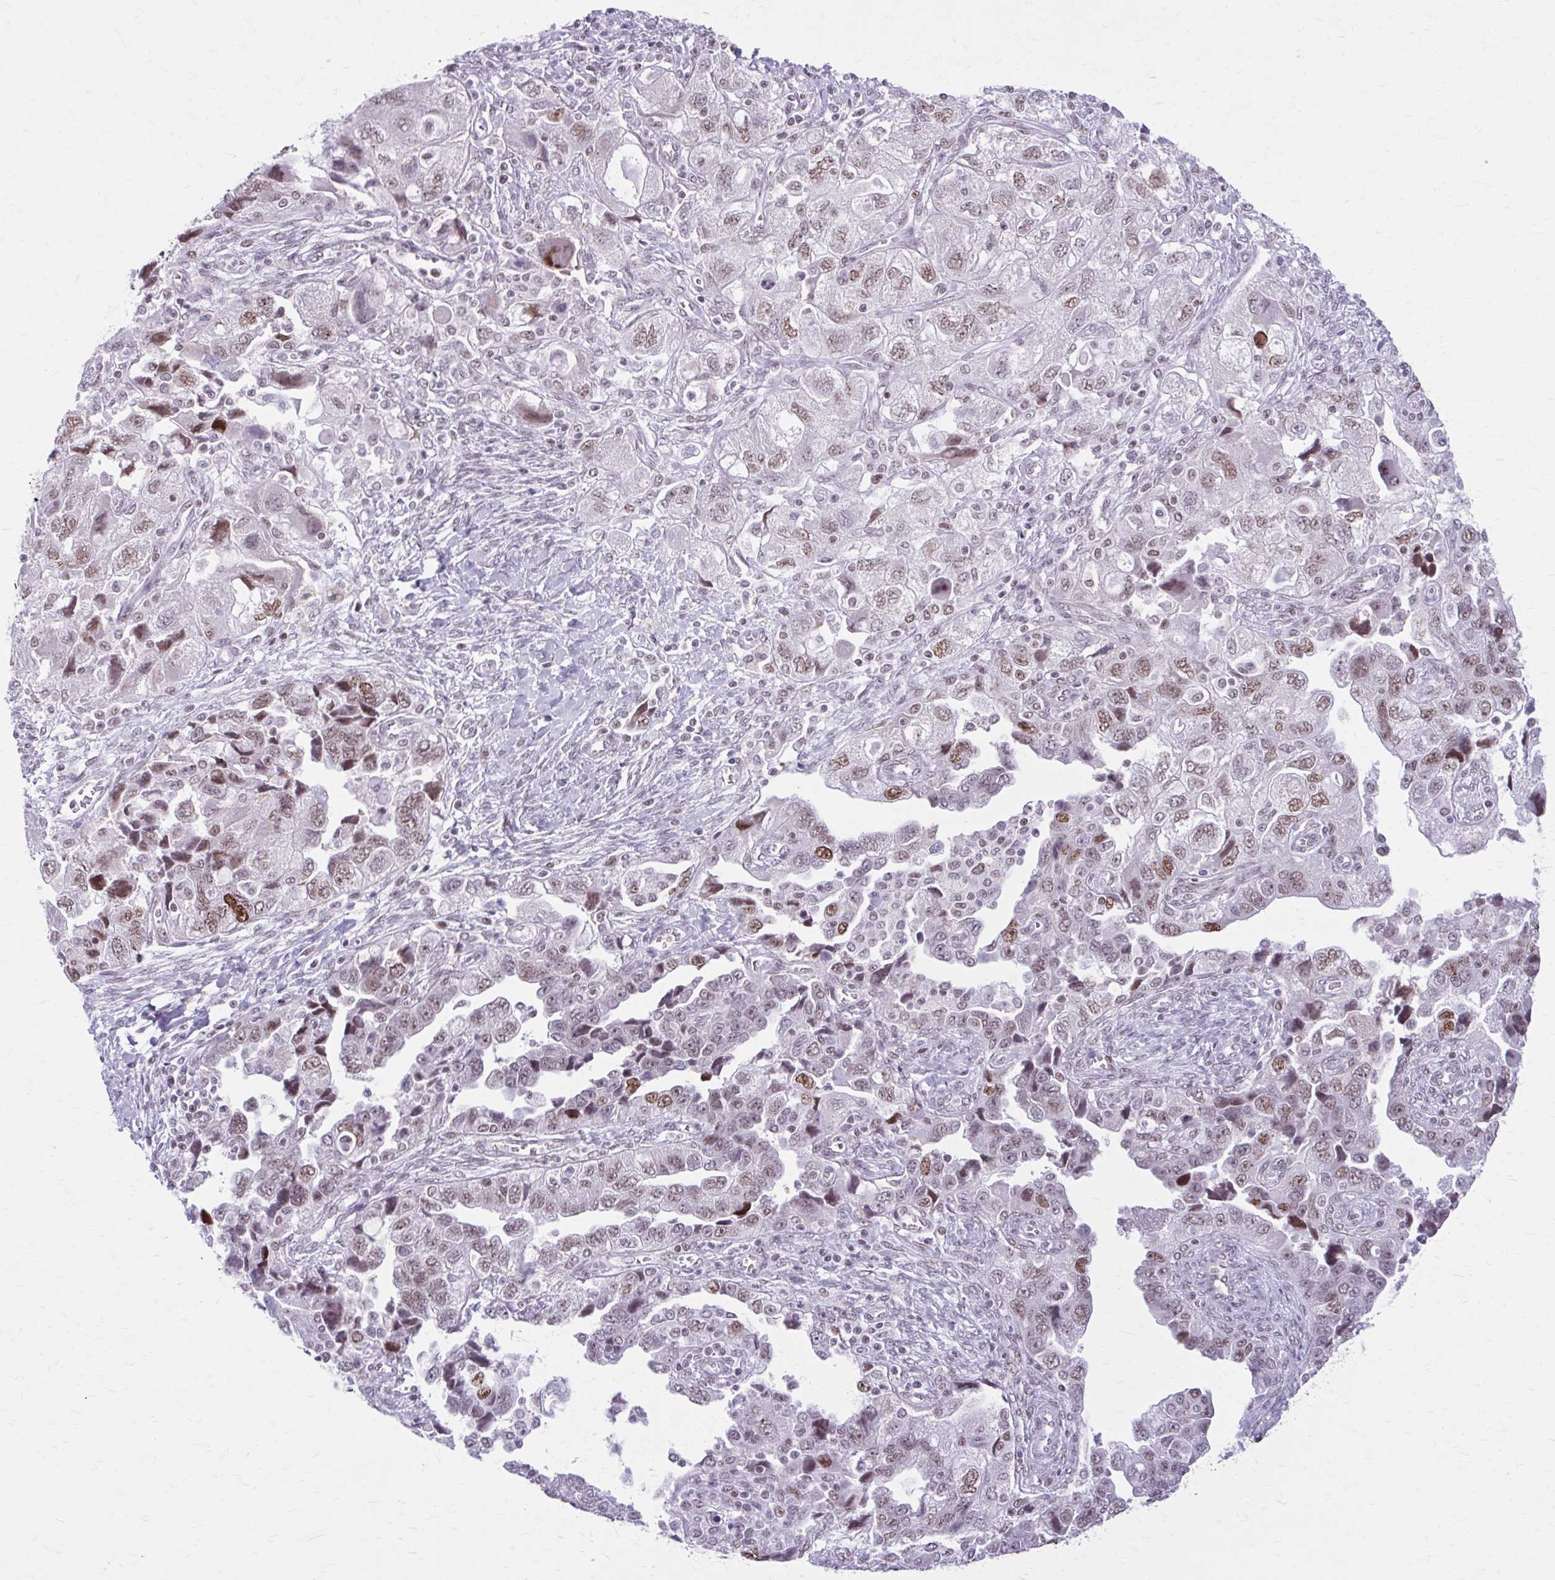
{"staining": {"intensity": "moderate", "quantity": ">75%", "location": "nuclear"}, "tissue": "ovarian cancer", "cell_type": "Tumor cells", "image_type": "cancer", "snomed": [{"axis": "morphology", "description": "Carcinoma, NOS"}, {"axis": "morphology", "description": "Cystadenocarcinoma, serous, NOS"}, {"axis": "topography", "description": "Ovary"}], "caption": "Ovarian cancer stained with DAB IHC reveals medium levels of moderate nuclear expression in about >75% of tumor cells.", "gene": "PABIR1", "patient": {"sex": "female", "age": 69}}